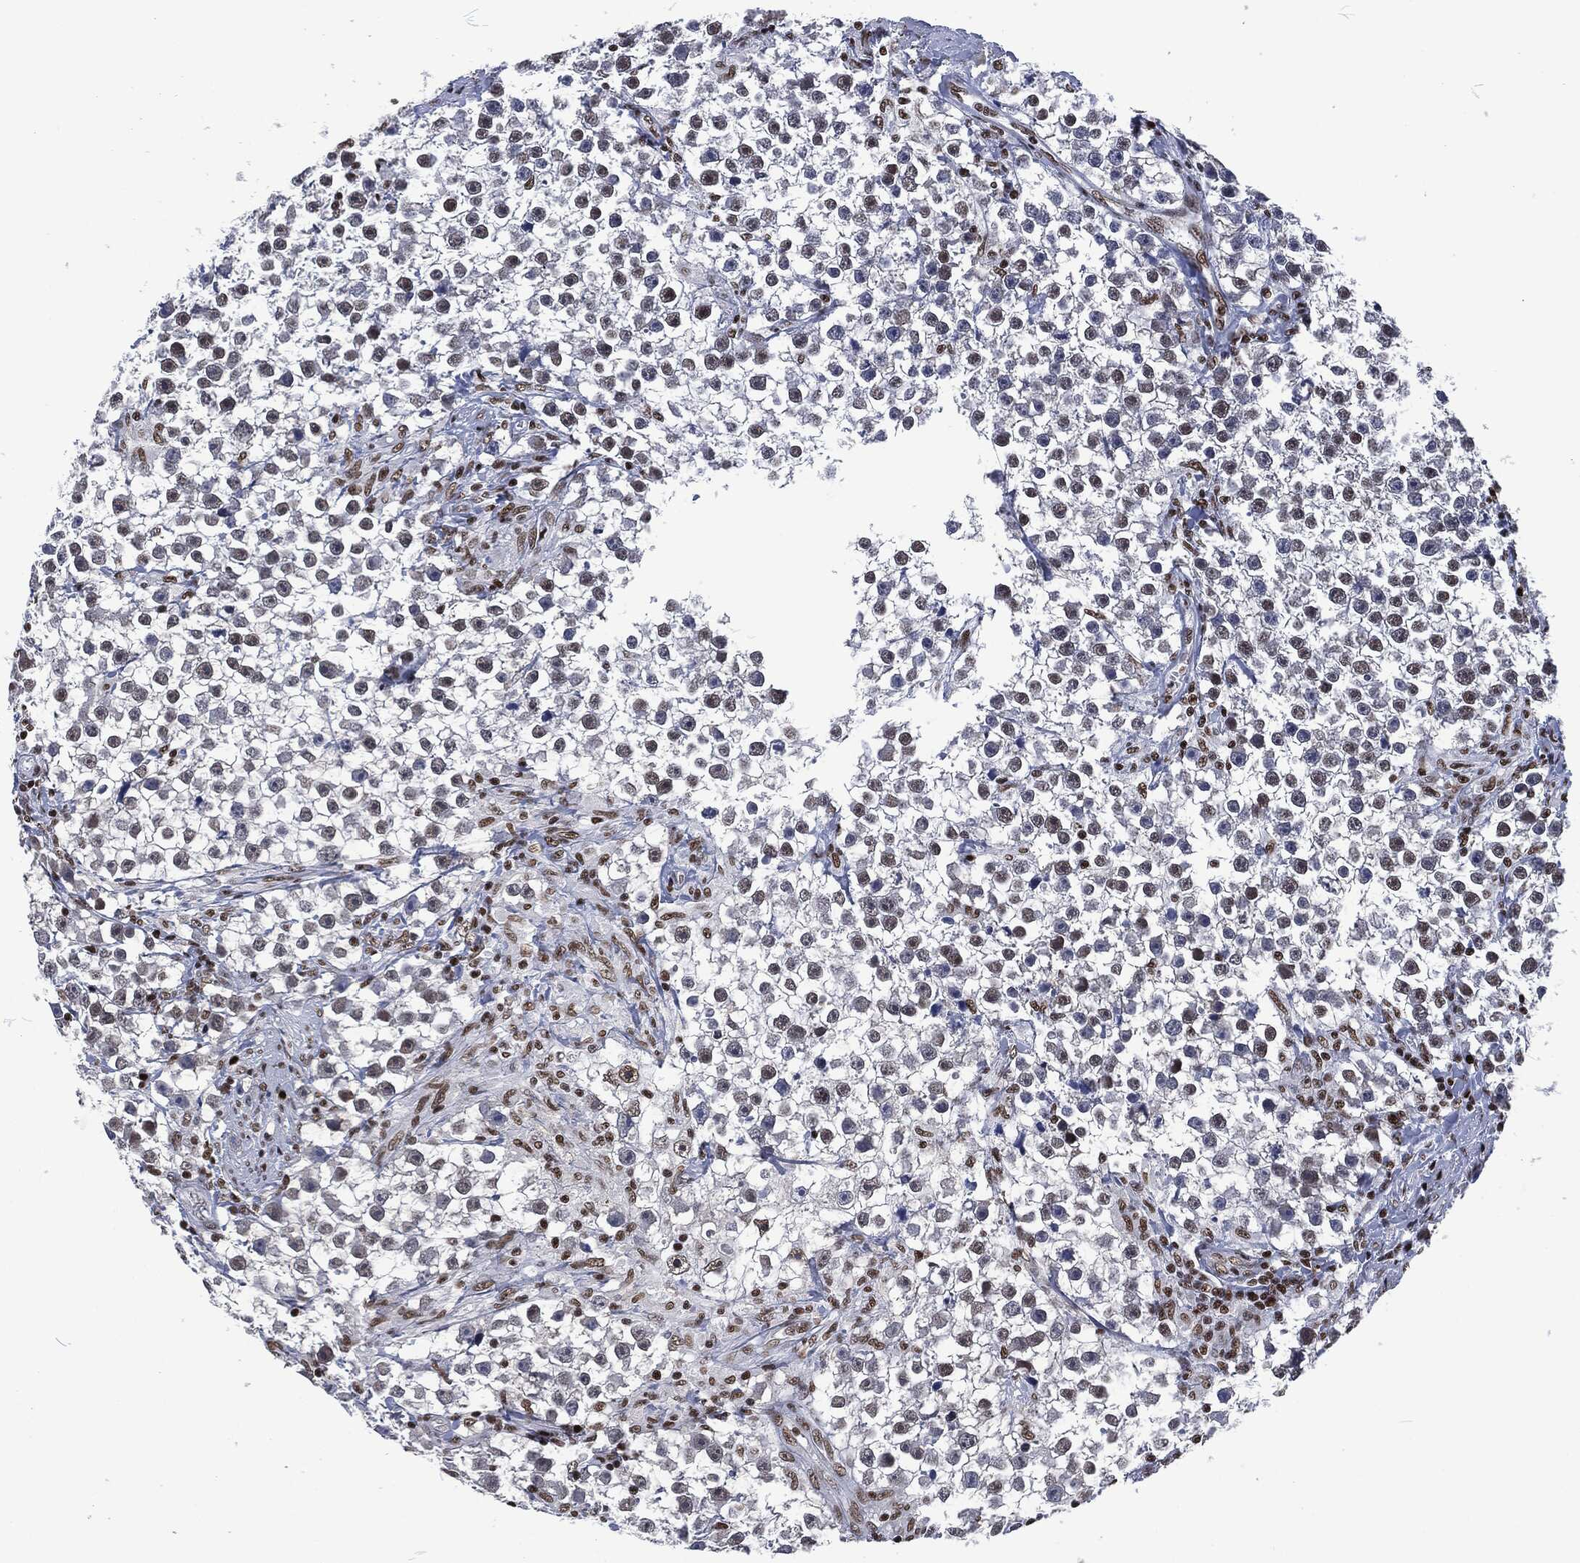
{"staining": {"intensity": "weak", "quantity": "<25%", "location": "nuclear"}, "tissue": "testis cancer", "cell_type": "Tumor cells", "image_type": "cancer", "snomed": [{"axis": "morphology", "description": "Seminoma, NOS"}, {"axis": "topography", "description": "Testis"}], "caption": "IHC image of testis cancer stained for a protein (brown), which displays no expression in tumor cells. The staining was performed using DAB to visualize the protein expression in brown, while the nuclei were stained in blue with hematoxylin (Magnification: 20x).", "gene": "DCPS", "patient": {"sex": "male", "age": 59}}